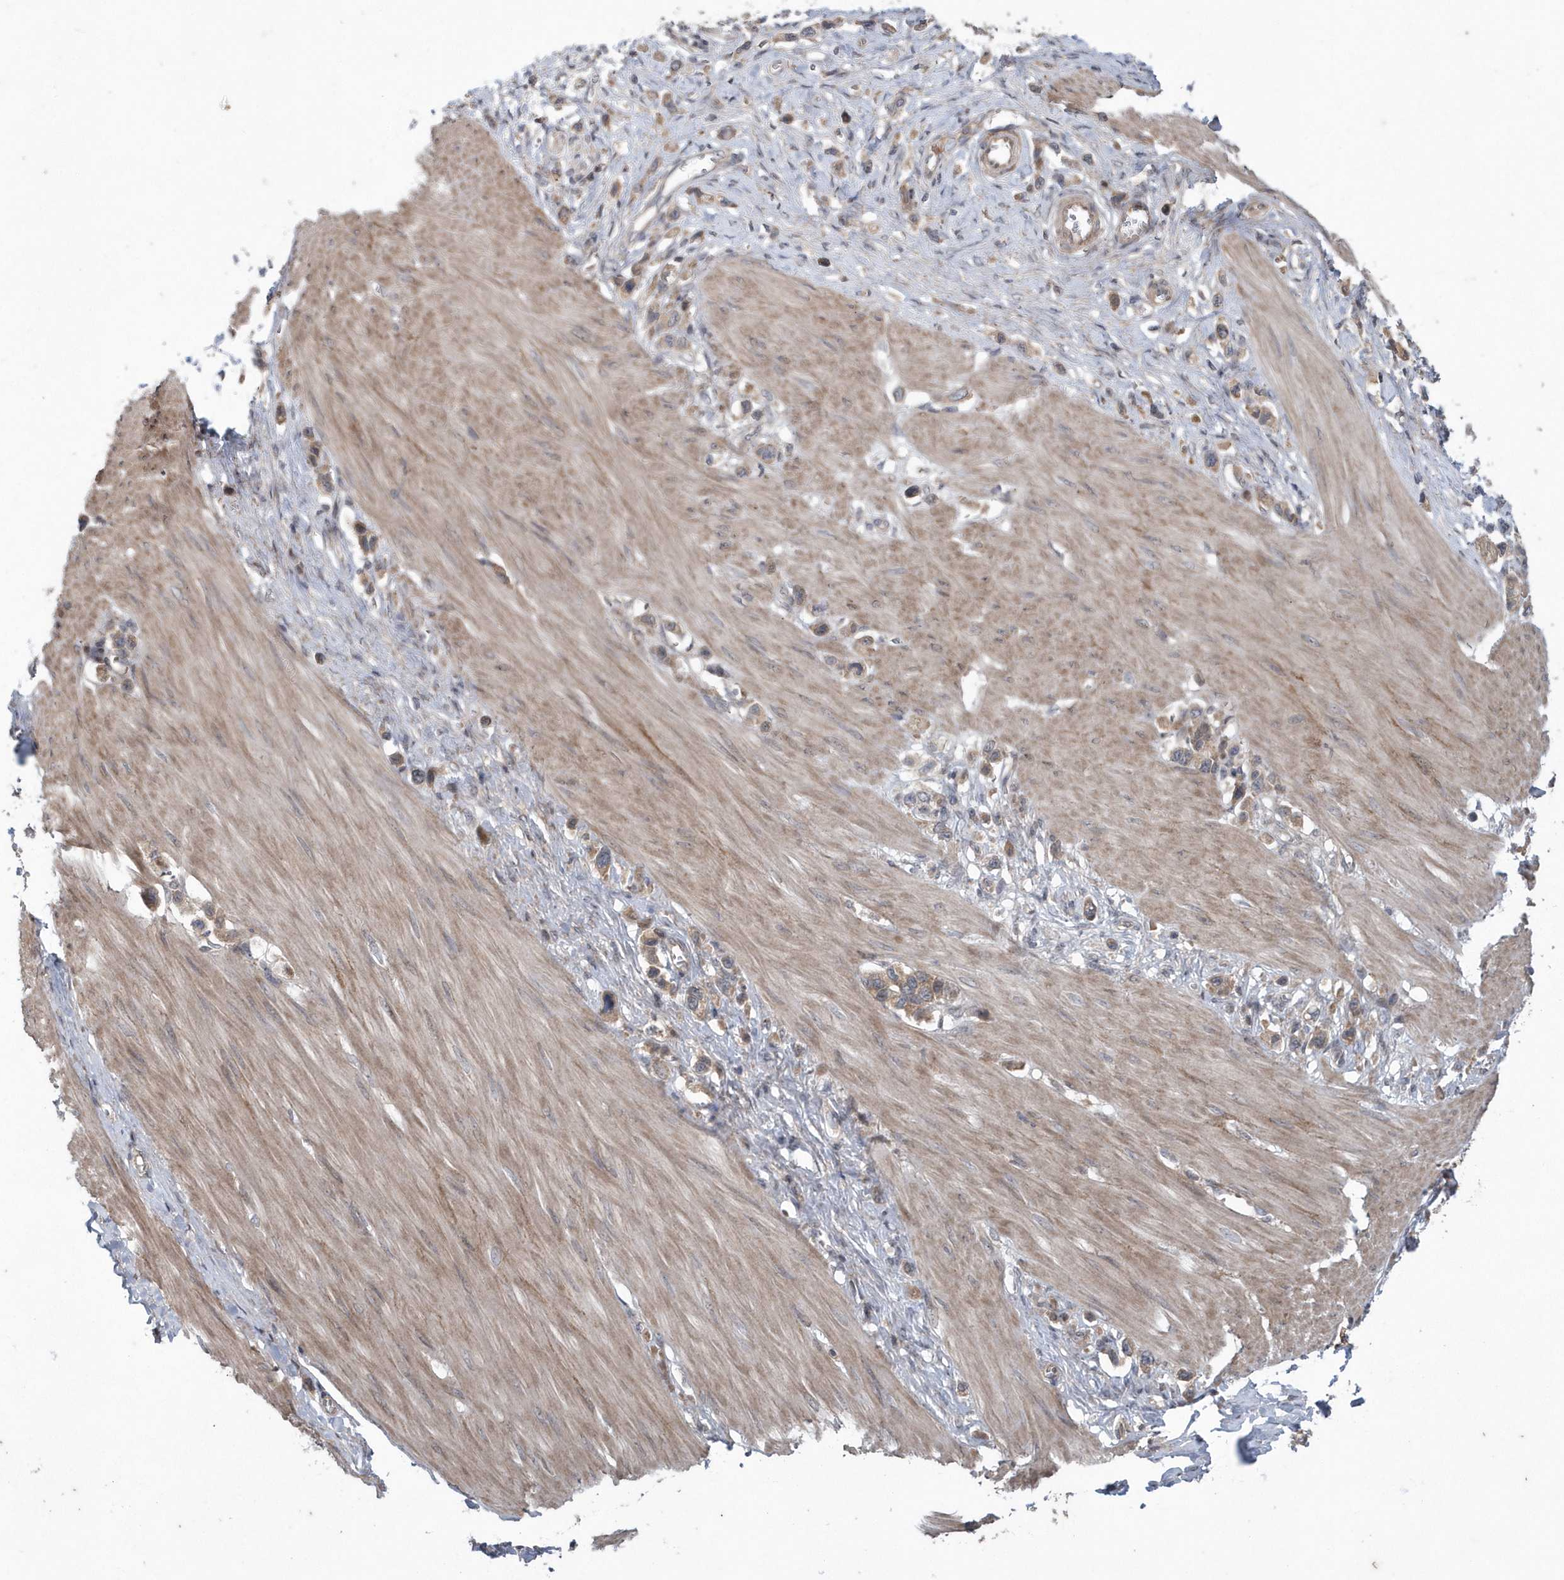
{"staining": {"intensity": "weak", "quantity": ">75%", "location": "cytoplasmic/membranous"}, "tissue": "stomach cancer", "cell_type": "Tumor cells", "image_type": "cancer", "snomed": [{"axis": "morphology", "description": "Adenocarcinoma, NOS"}, {"axis": "topography", "description": "Stomach"}], "caption": "The immunohistochemical stain highlights weak cytoplasmic/membranous positivity in tumor cells of stomach cancer tissue.", "gene": "HMGCS1", "patient": {"sex": "female", "age": 65}}